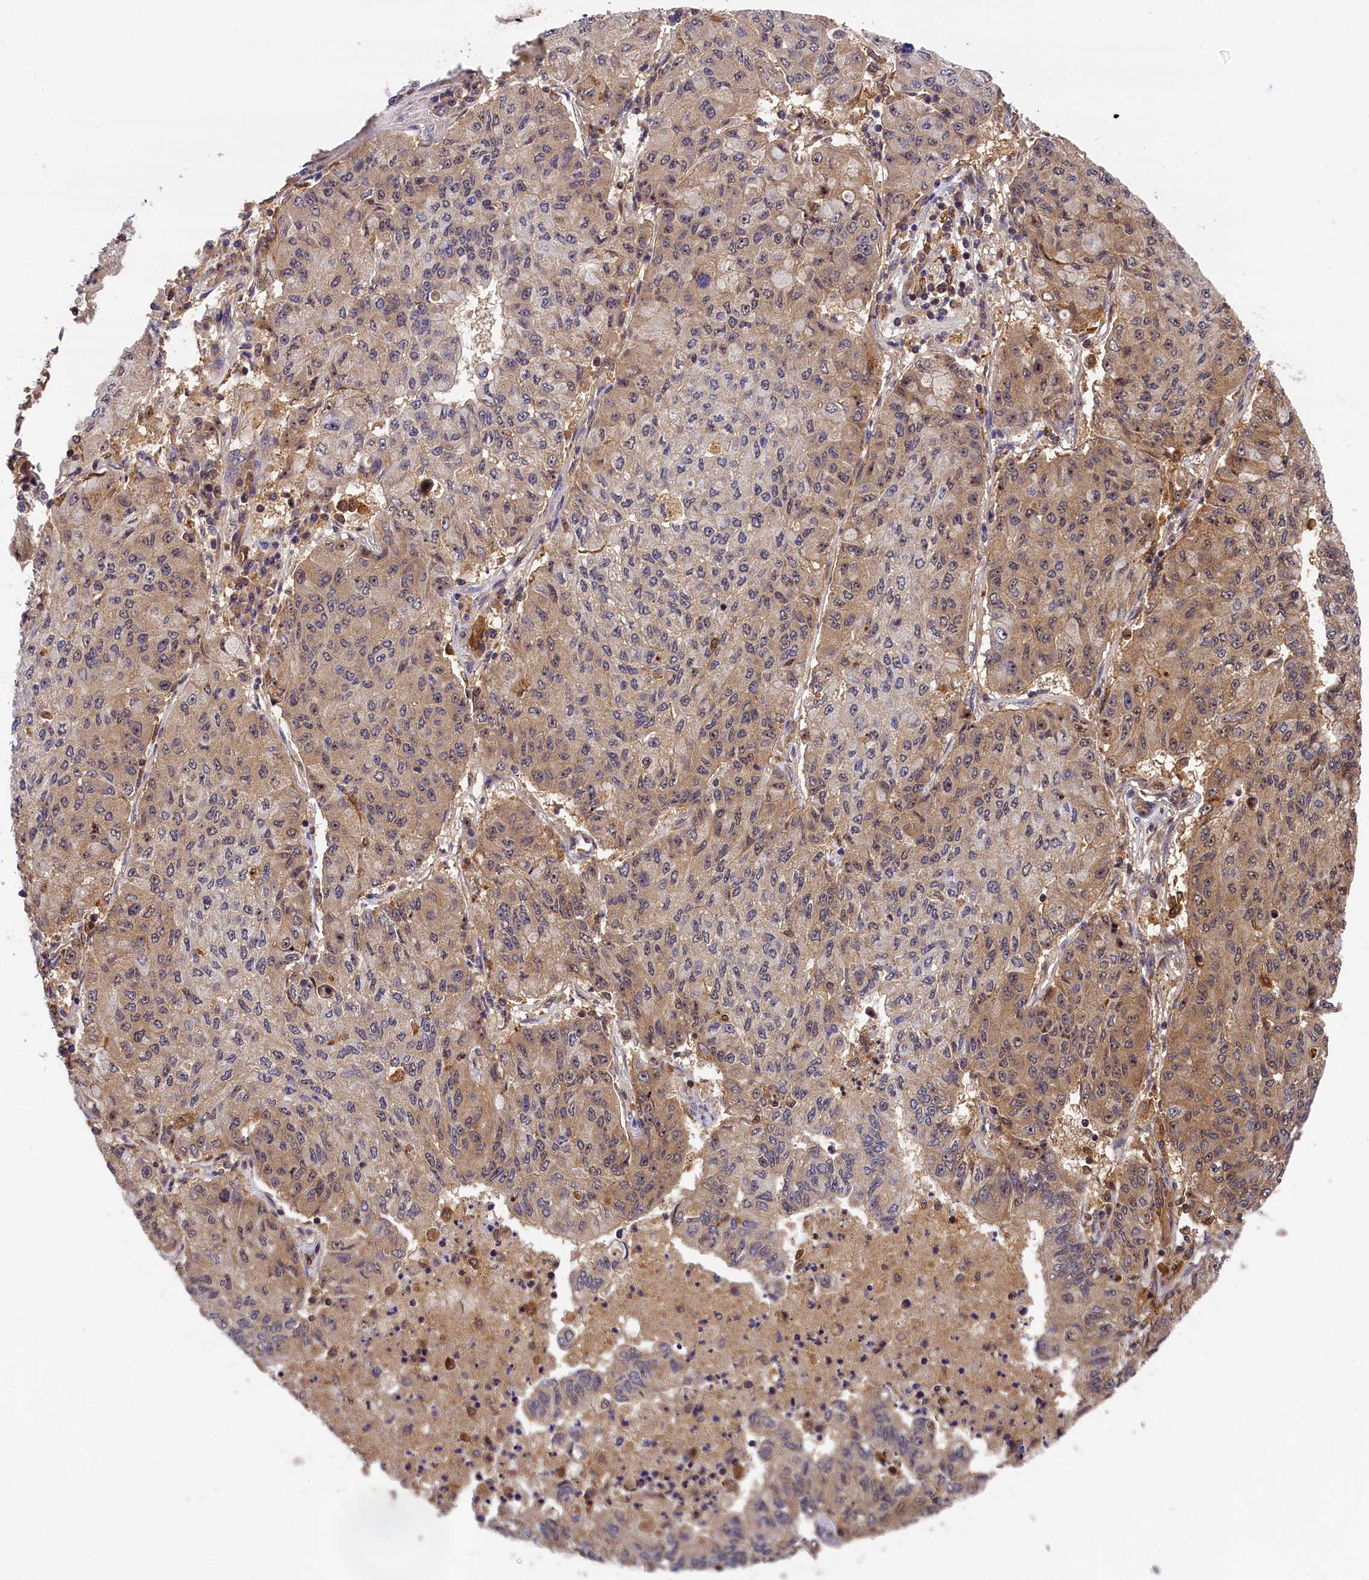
{"staining": {"intensity": "weak", "quantity": "25%-75%", "location": "cytoplasmic/membranous"}, "tissue": "lung cancer", "cell_type": "Tumor cells", "image_type": "cancer", "snomed": [{"axis": "morphology", "description": "Squamous cell carcinoma, NOS"}, {"axis": "topography", "description": "Lung"}], "caption": "IHC image of human lung cancer stained for a protein (brown), which reveals low levels of weak cytoplasmic/membranous expression in about 25%-75% of tumor cells.", "gene": "EIF6", "patient": {"sex": "male", "age": 74}}